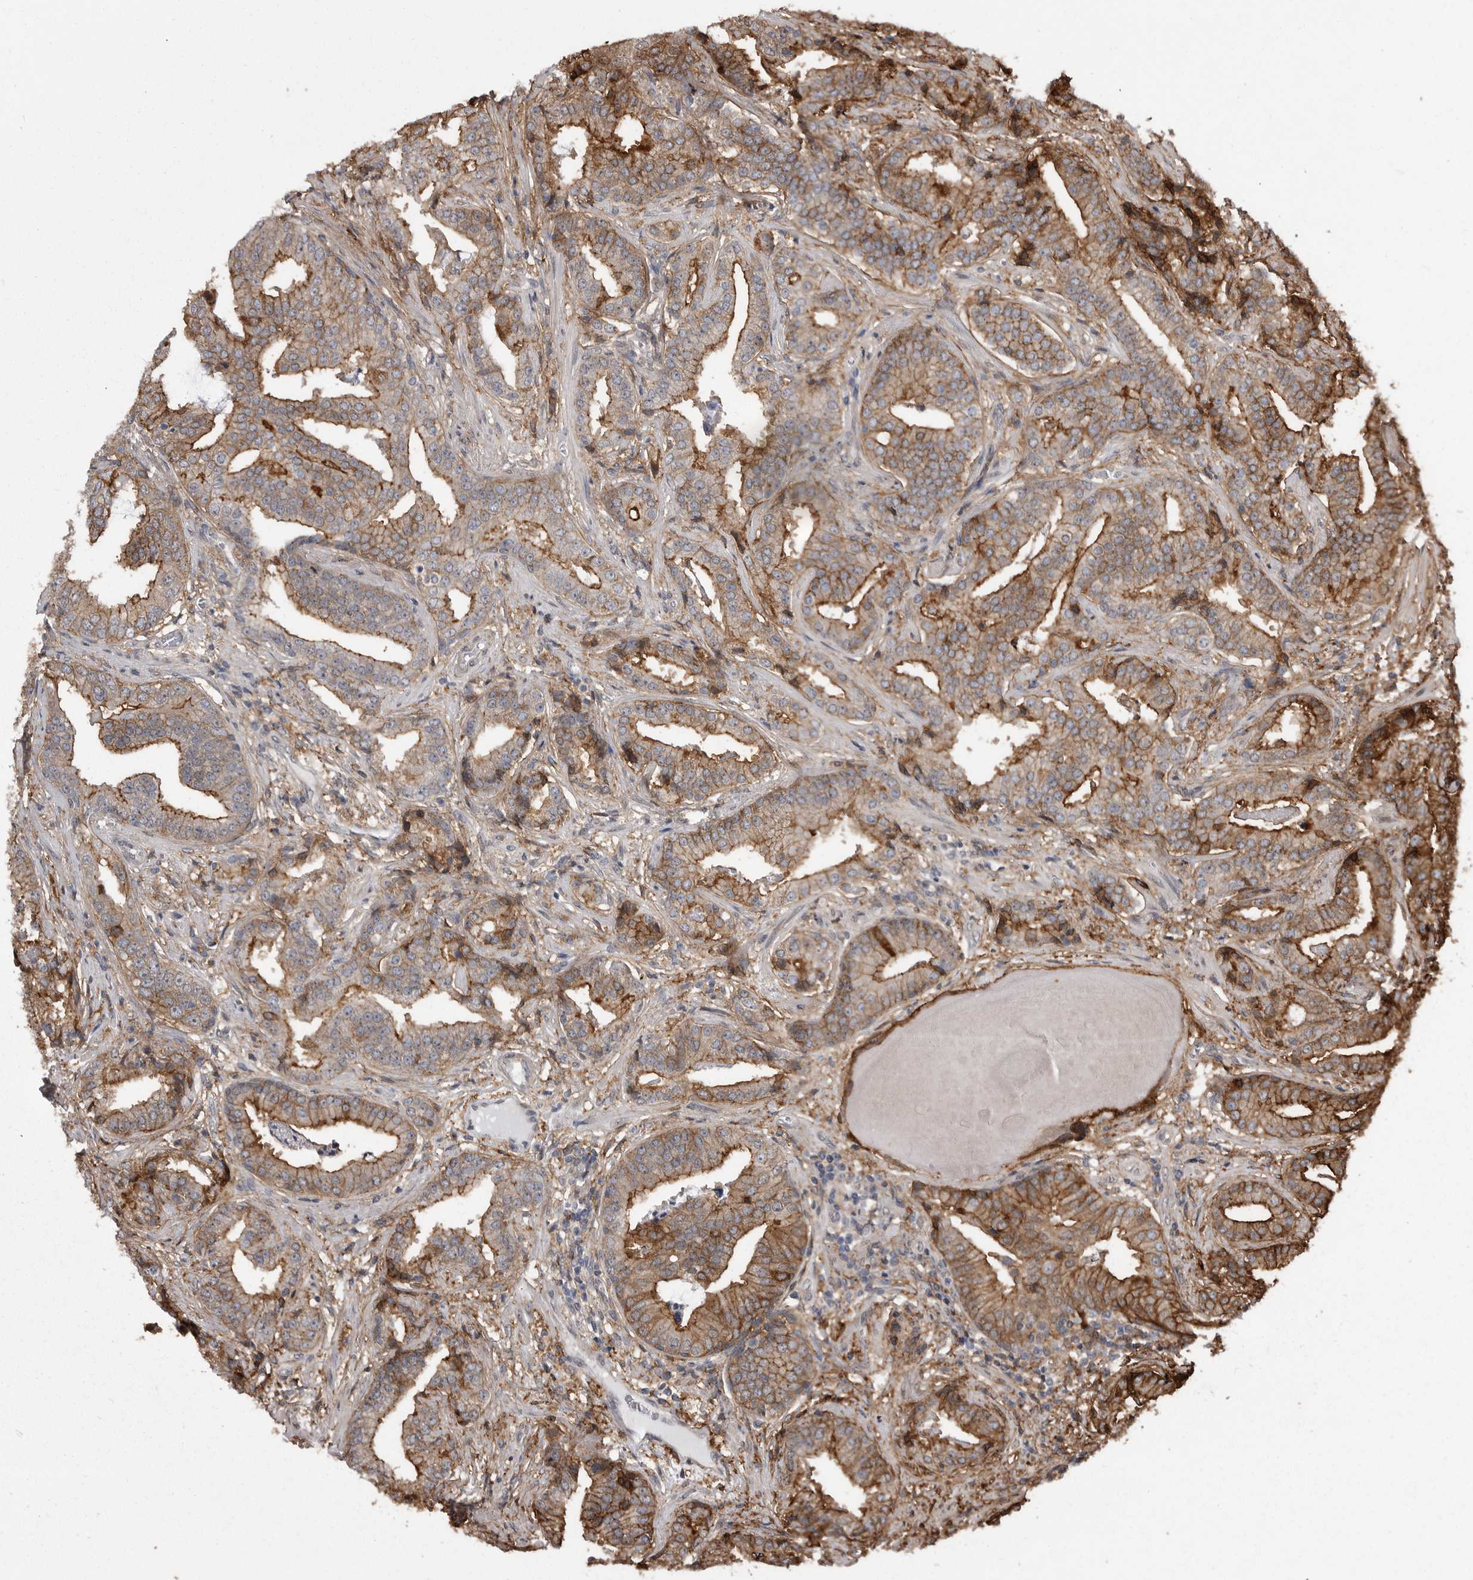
{"staining": {"intensity": "moderate", "quantity": ">75%", "location": "cytoplasmic/membranous"}, "tissue": "prostate cancer", "cell_type": "Tumor cells", "image_type": "cancer", "snomed": [{"axis": "morphology", "description": "Adenocarcinoma, Low grade"}, {"axis": "topography", "description": "Prostate"}], "caption": "High-magnification brightfield microscopy of prostate cancer (low-grade adenocarcinoma) stained with DAB (brown) and counterstained with hematoxylin (blue). tumor cells exhibit moderate cytoplasmic/membranous staining is appreciated in about>75% of cells. The staining was performed using DAB (3,3'-diaminobenzidine), with brown indicating positive protein expression. Nuclei are stained blue with hematoxylin.", "gene": "ABL1", "patient": {"sex": "male", "age": 67}}